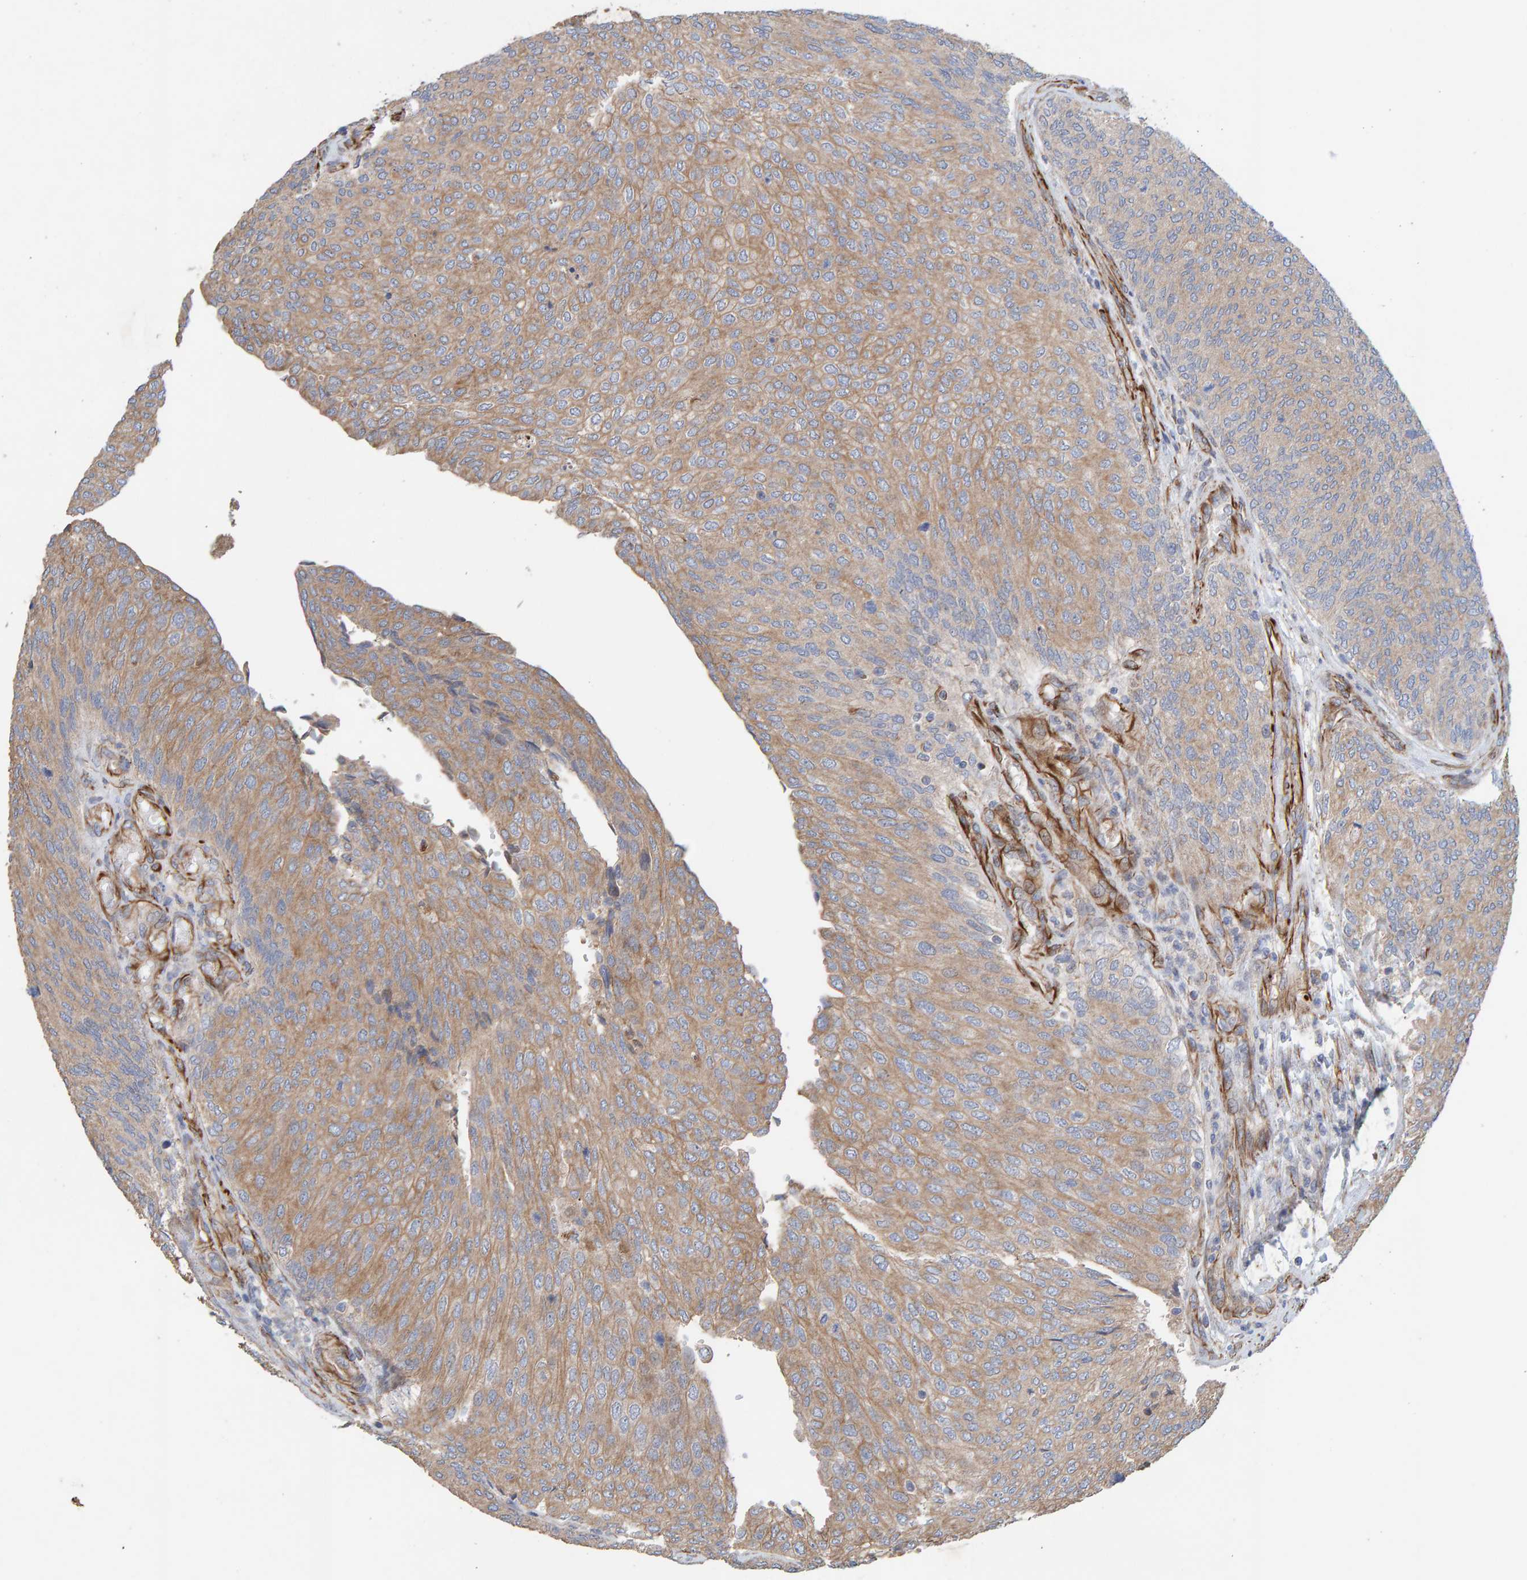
{"staining": {"intensity": "moderate", "quantity": ">75%", "location": "cytoplasmic/membranous"}, "tissue": "urothelial cancer", "cell_type": "Tumor cells", "image_type": "cancer", "snomed": [{"axis": "morphology", "description": "Urothelial carcinoma, Low grade"}, {"axis": "topography", "description": "Urinary bladder"}], "caption": "Immunohistochemical staining of human urothelial cancer exhibits medium levels of moderate cytoplasmic/membranous protein expression in approximately >75% of tumor cells. The protein of interest is stained brown, and the nuclei are stained in blue (DAB (3,3'-diaminobenzidine) IHC with brightfield microscopy, high magnification).", "gene": "ZNF347", "patient": {"sex": "female", "age": 79}}